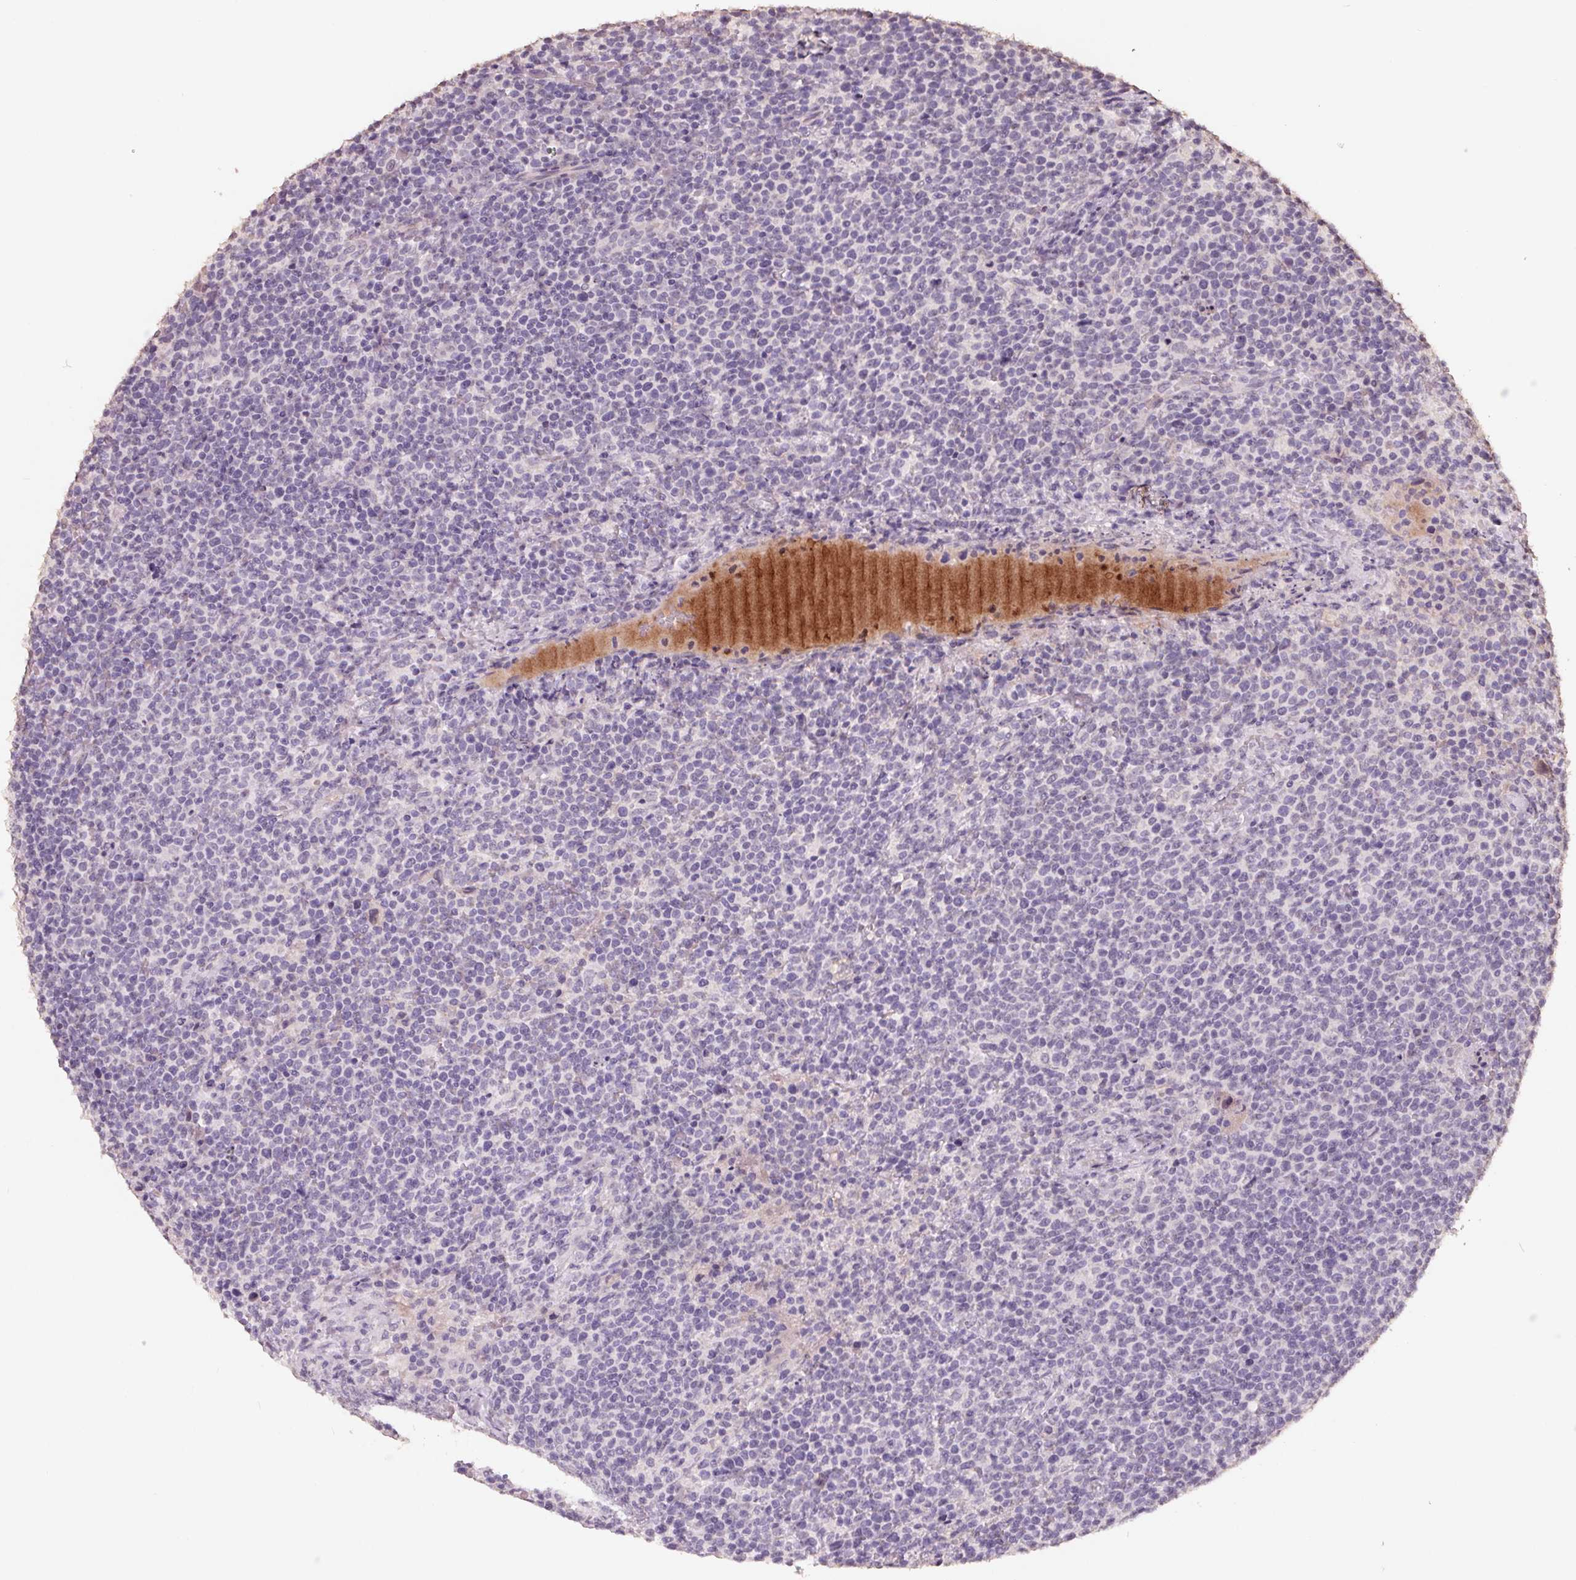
{"staining": {"intensity": "negative", "quantity": "none", "location": "none"}, "tissue": "lymphoma", "cell_type": "Tumor cells", "image_type": "cancer", "snomed": [{"axis": "morphology", "description": "Malignant lymphoma, non-Hodgkin's type, High grade"}, {"axis": "topography", "description": "Lymph node"}], "caption": "Immunohistochemistry (IHC) photomicrograph of neoplastic tissue: human malignant lymphoma, non-Hodgkin's type (high-grade) stained with DAB (3,3'-diaminobenzidine) reveals no significant protein expression in tumor cells. (DAB (3,3'-diaminobenzidine) IHC, high magnification).", "gene": "FTCD", "patient": {"sex": "male", "age": 61}}